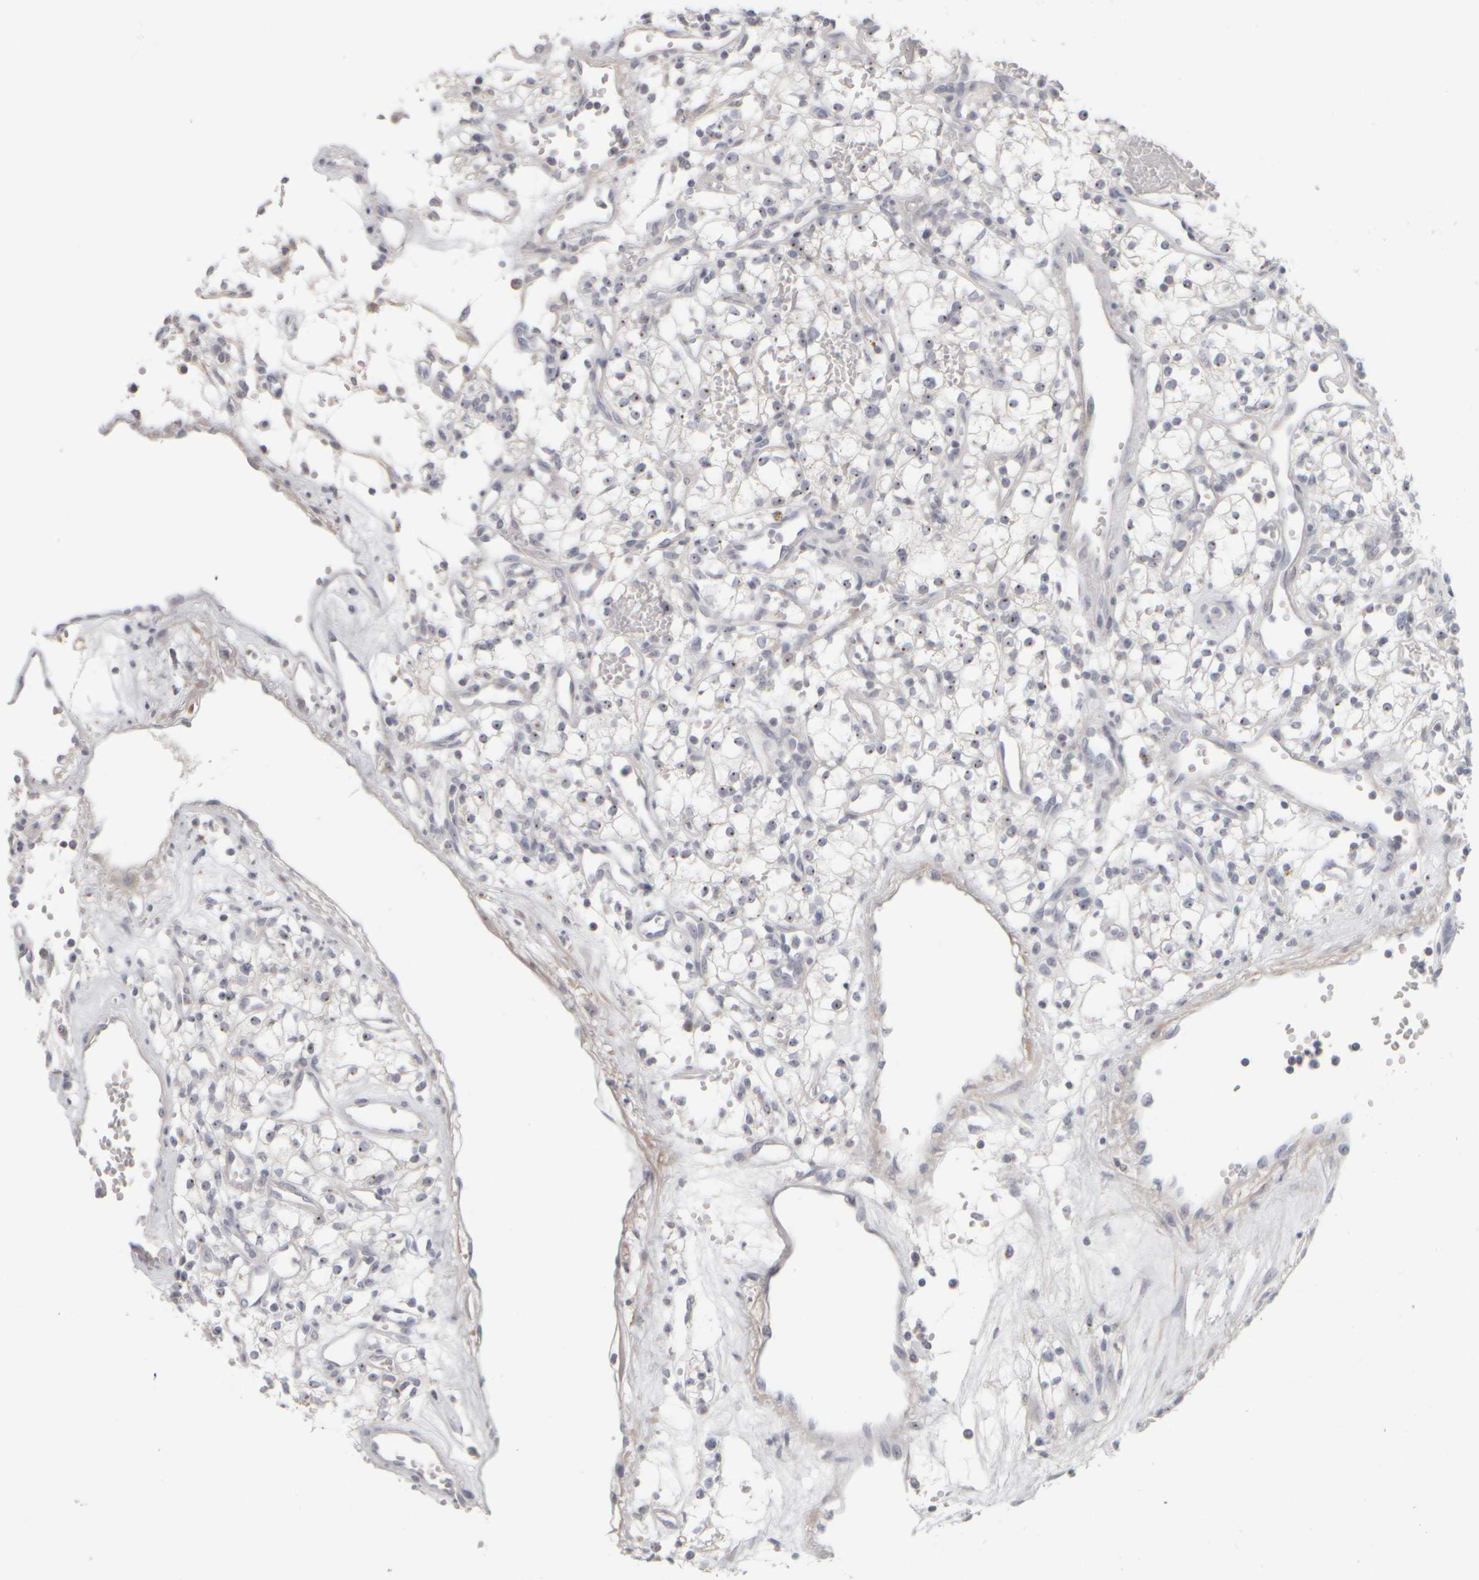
{"staining": {"intensity": "moderate", "quantity": "25%-75%", "location": "nuclear"}, "tissue": "renal cancer", "cell_type": "Tumor cells", "image_type": "cancer", "snomed": [{"axis": "morphology", "description": "Adenocarcinoma, NOS"}, {"axis": "topography", "description": "Kidney"}], "caption": "Adenocarcinoma (renal) stained for a protein reveals moderate nuclear positivity in tumor cells.", "gene": "DCXR", "patient": {"sex": "male", "age": 59}}